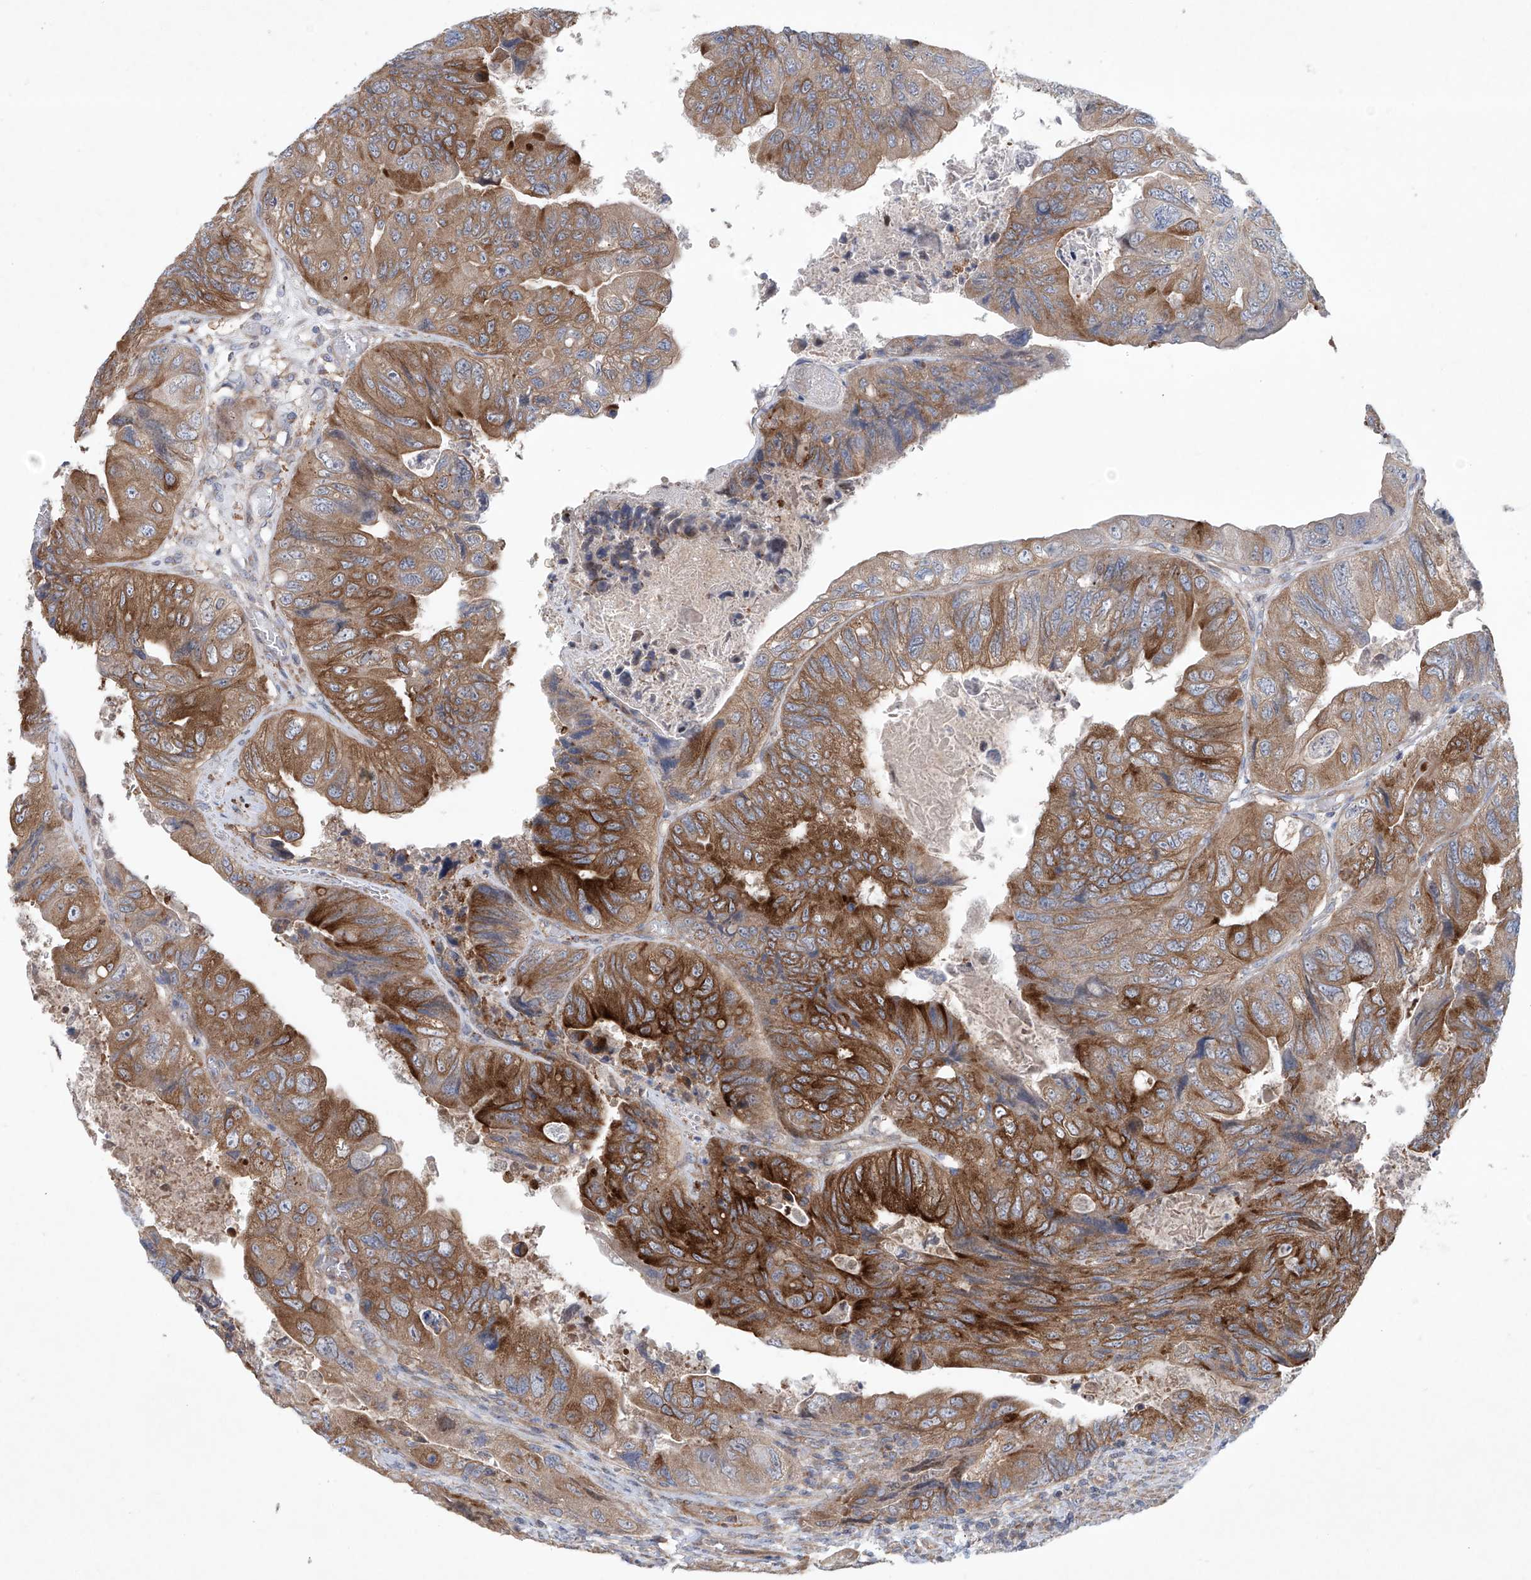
{"staining": {"intensity": "moderate", "quantity": "25%-75%", "location": "cytoplasmic/membranous"}, "tissue": "colorectal cancer", "cell_type": "Tumor cells", "image_type": "cancer", "snomed": [{"axis": "morphology", "description": "Adenocarcinoma, NOS"}, {"axis": "topography", "description": "Rectum"}], "caption": "Protein expression analysis of human adenocarcinoma (colorectal) reveals moderate cytoplasmic/membranous staining in approximately 25%-75% of tumor cells.", "gene": "KLC4", "patient": {"sex": "male", "age": 63}}